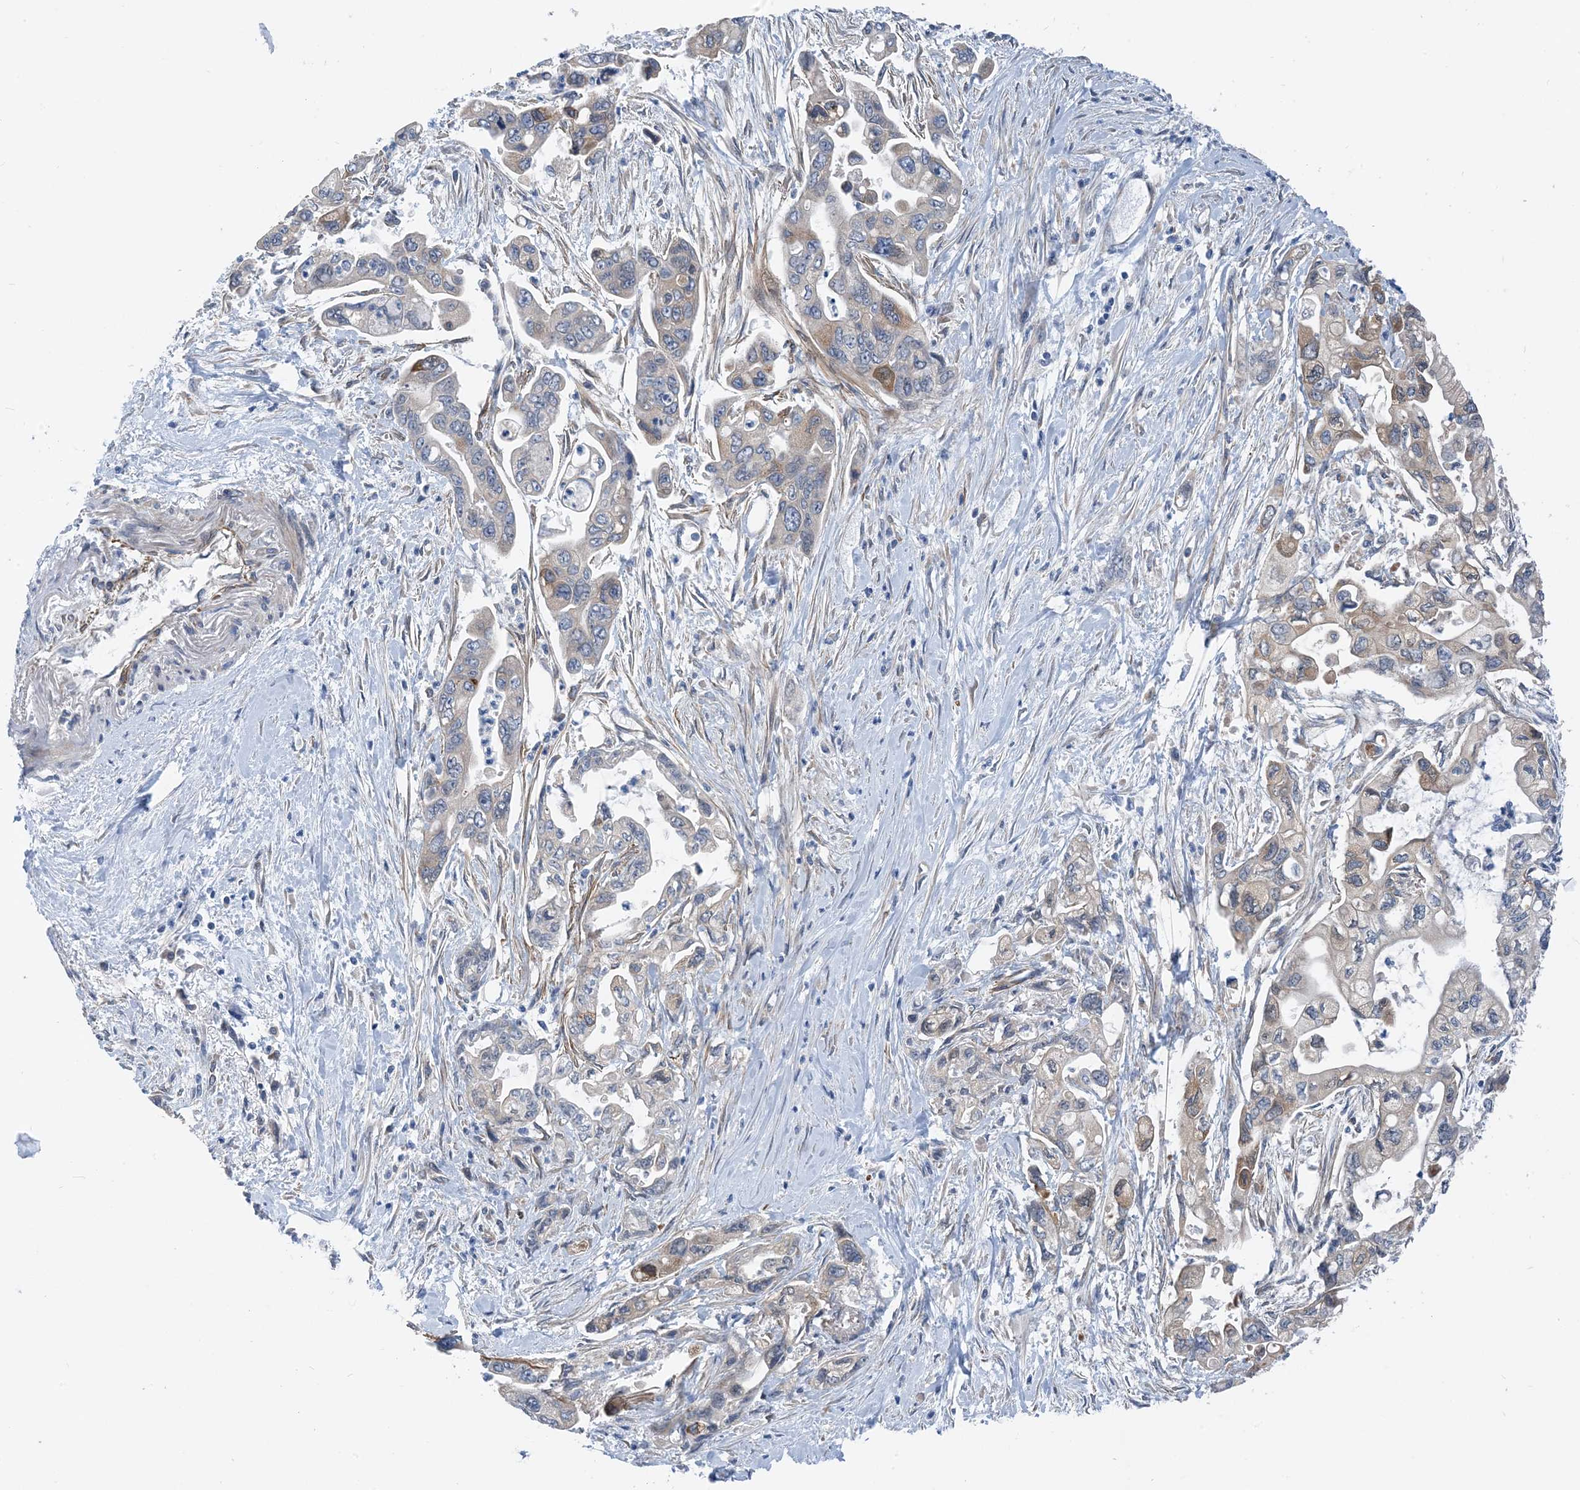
{"staining": {"intensity": "weak", "quantity": "<25%", "location": "cytoplasmic/membranous"}, "tissue": "pancreatic cancer", "cell_type": "Tumor cells", "image_type": "cancer", "snomed": [{"axis": "morphology", "description": "Adenocarcinoma, NOS"}, {"axis": "topography", "description": "Pancreas"}], "caption": "This is a image of immunohistochemistry staining of adenocarcinoma (pancreatic), which shows no positivity in tumor cells.", "gene": "PLEKHA3", "patient": {"sex": "male", "age": 70}}